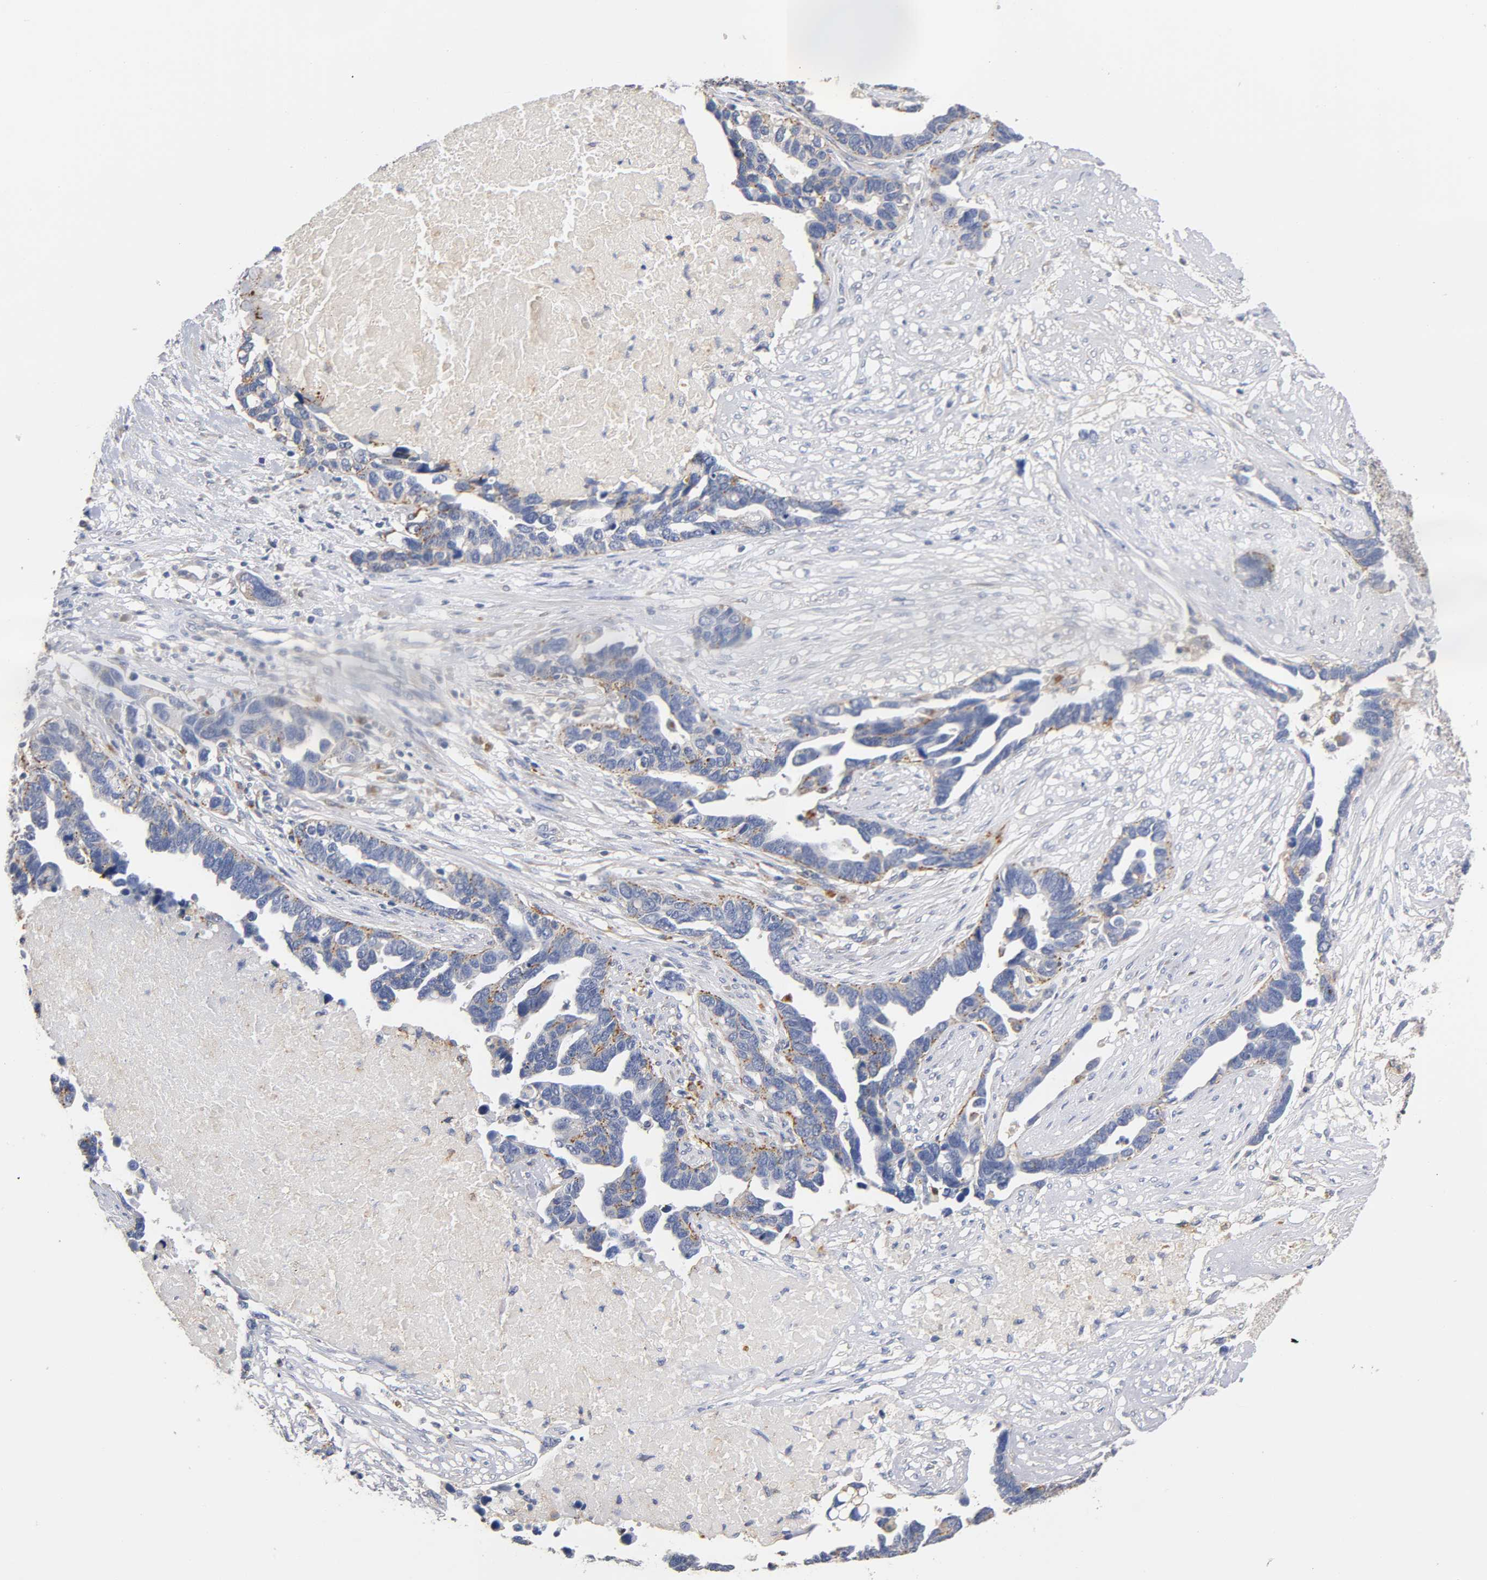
{"staining": {"intensity": "moderate", "quantity": "<25%", "location": "cytoplasmic/membranous"}, "tissue": "ovarian cancer", "cell_type": "Tumor cells", "image_type": "cancer", "snomed": [{"axis": "morphology", "description": "Cystadenocarcinoma, serous, NOS"}, {"axis": "topography", "description": "Ovary"}], "caption": "There is low levels of moderate cytoplasmic/membranous staining in tumor cells of ovarian cancer, as demonstrated by immunohistochemical staining (brown color).", "gene": "SEMA5A", "patient": {"sex": "female", "age": 54}}